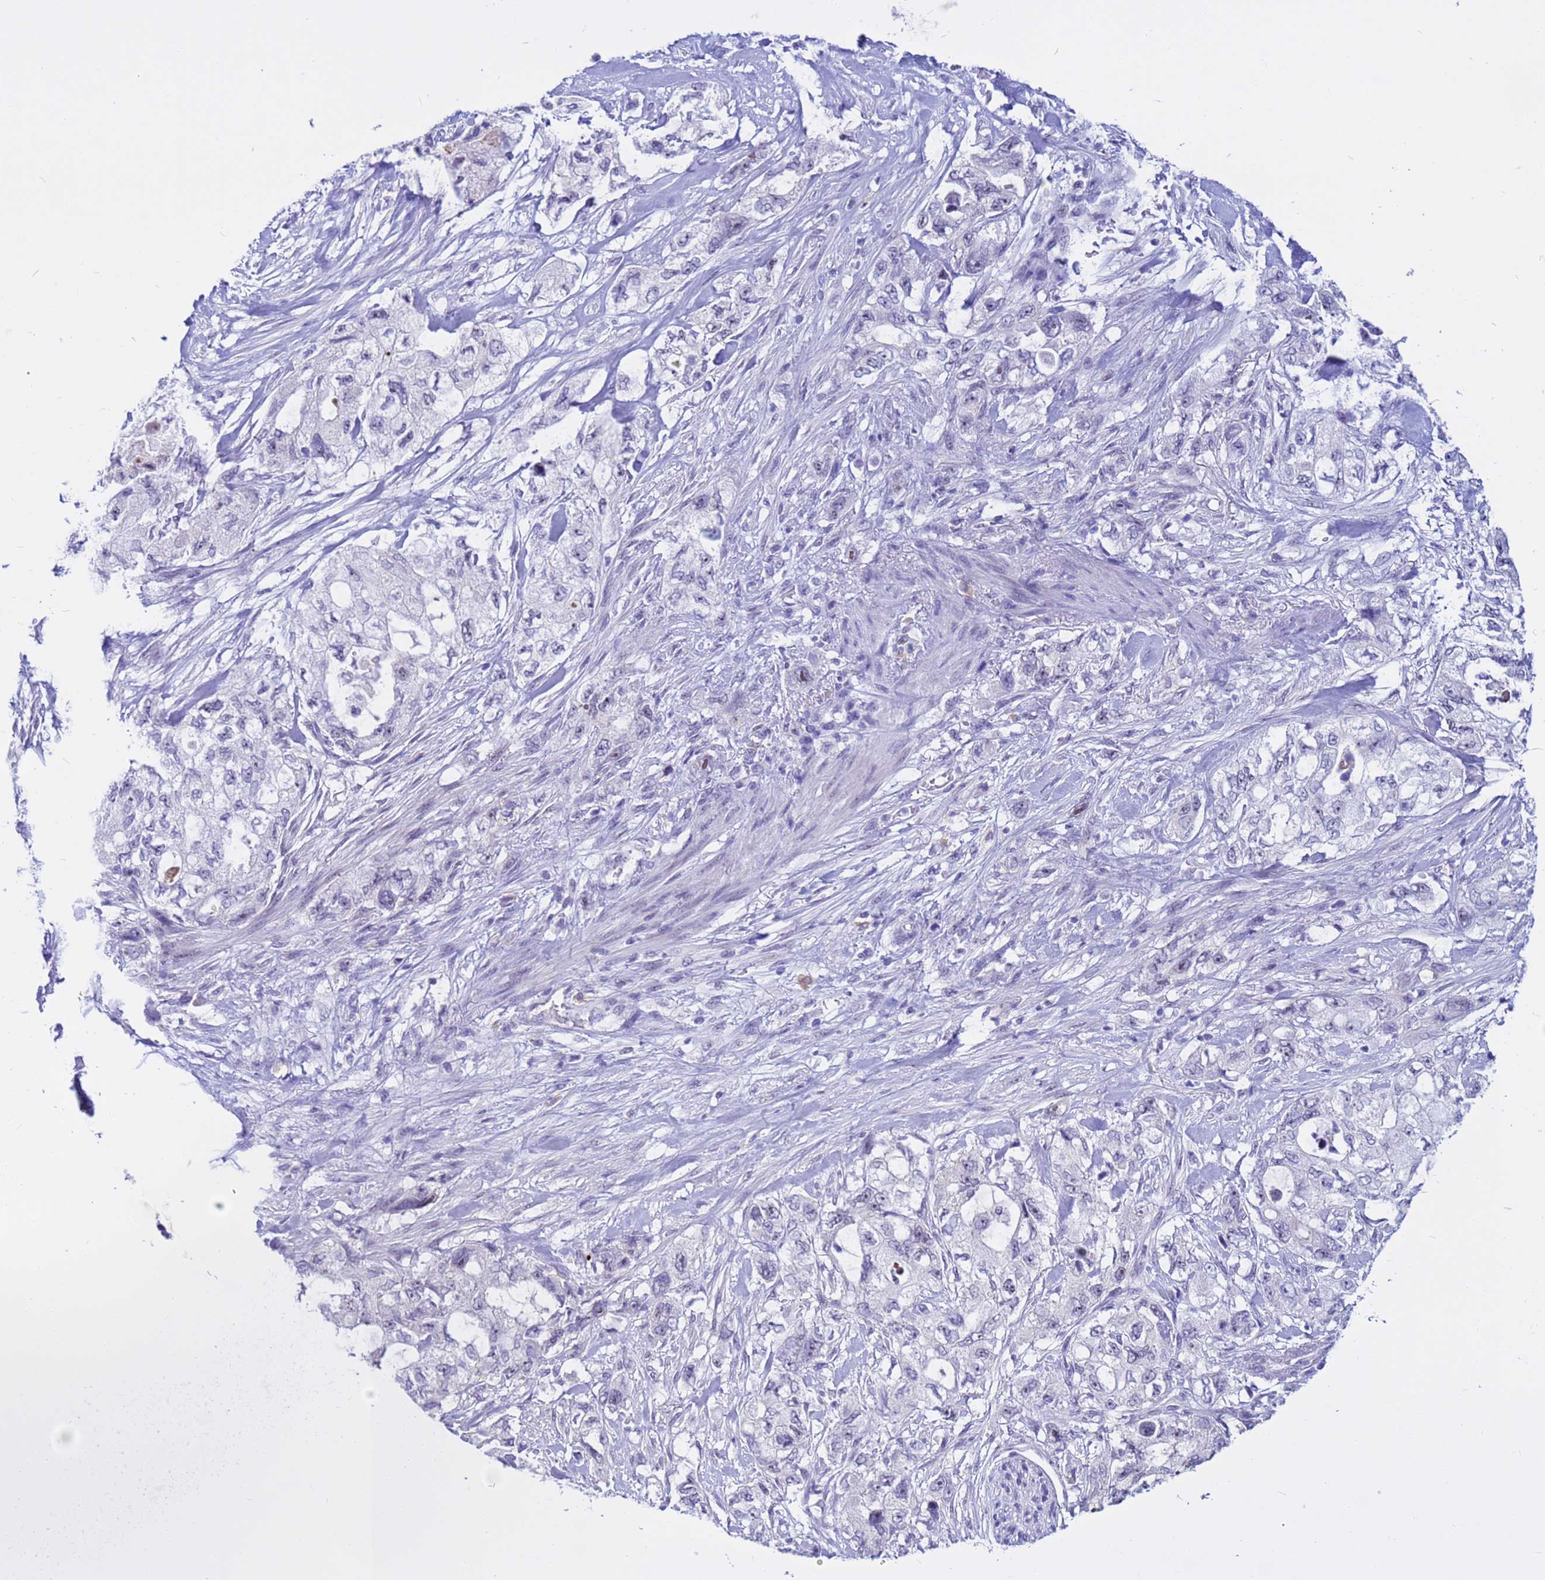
{"staining": {"intensity": "negative", "quantity": "none", "location": "none"}, "tissue": "pancreatic cancer", "cell_type": "Tumor cells", "image_type": "cancer", "snomed": [{"axis": "morphology", "description": "Adenocarcinoma, NOS"}, {"axis": "topography", "description": "Pancreas"}], "caption": "Pancreatic cancer (adenocarcinoma) was stained to show a protein in brown. There is no significant staining in tumor cells.", "gene": "DMRTC2", "patient": {"sex": "female", "age": 73}}